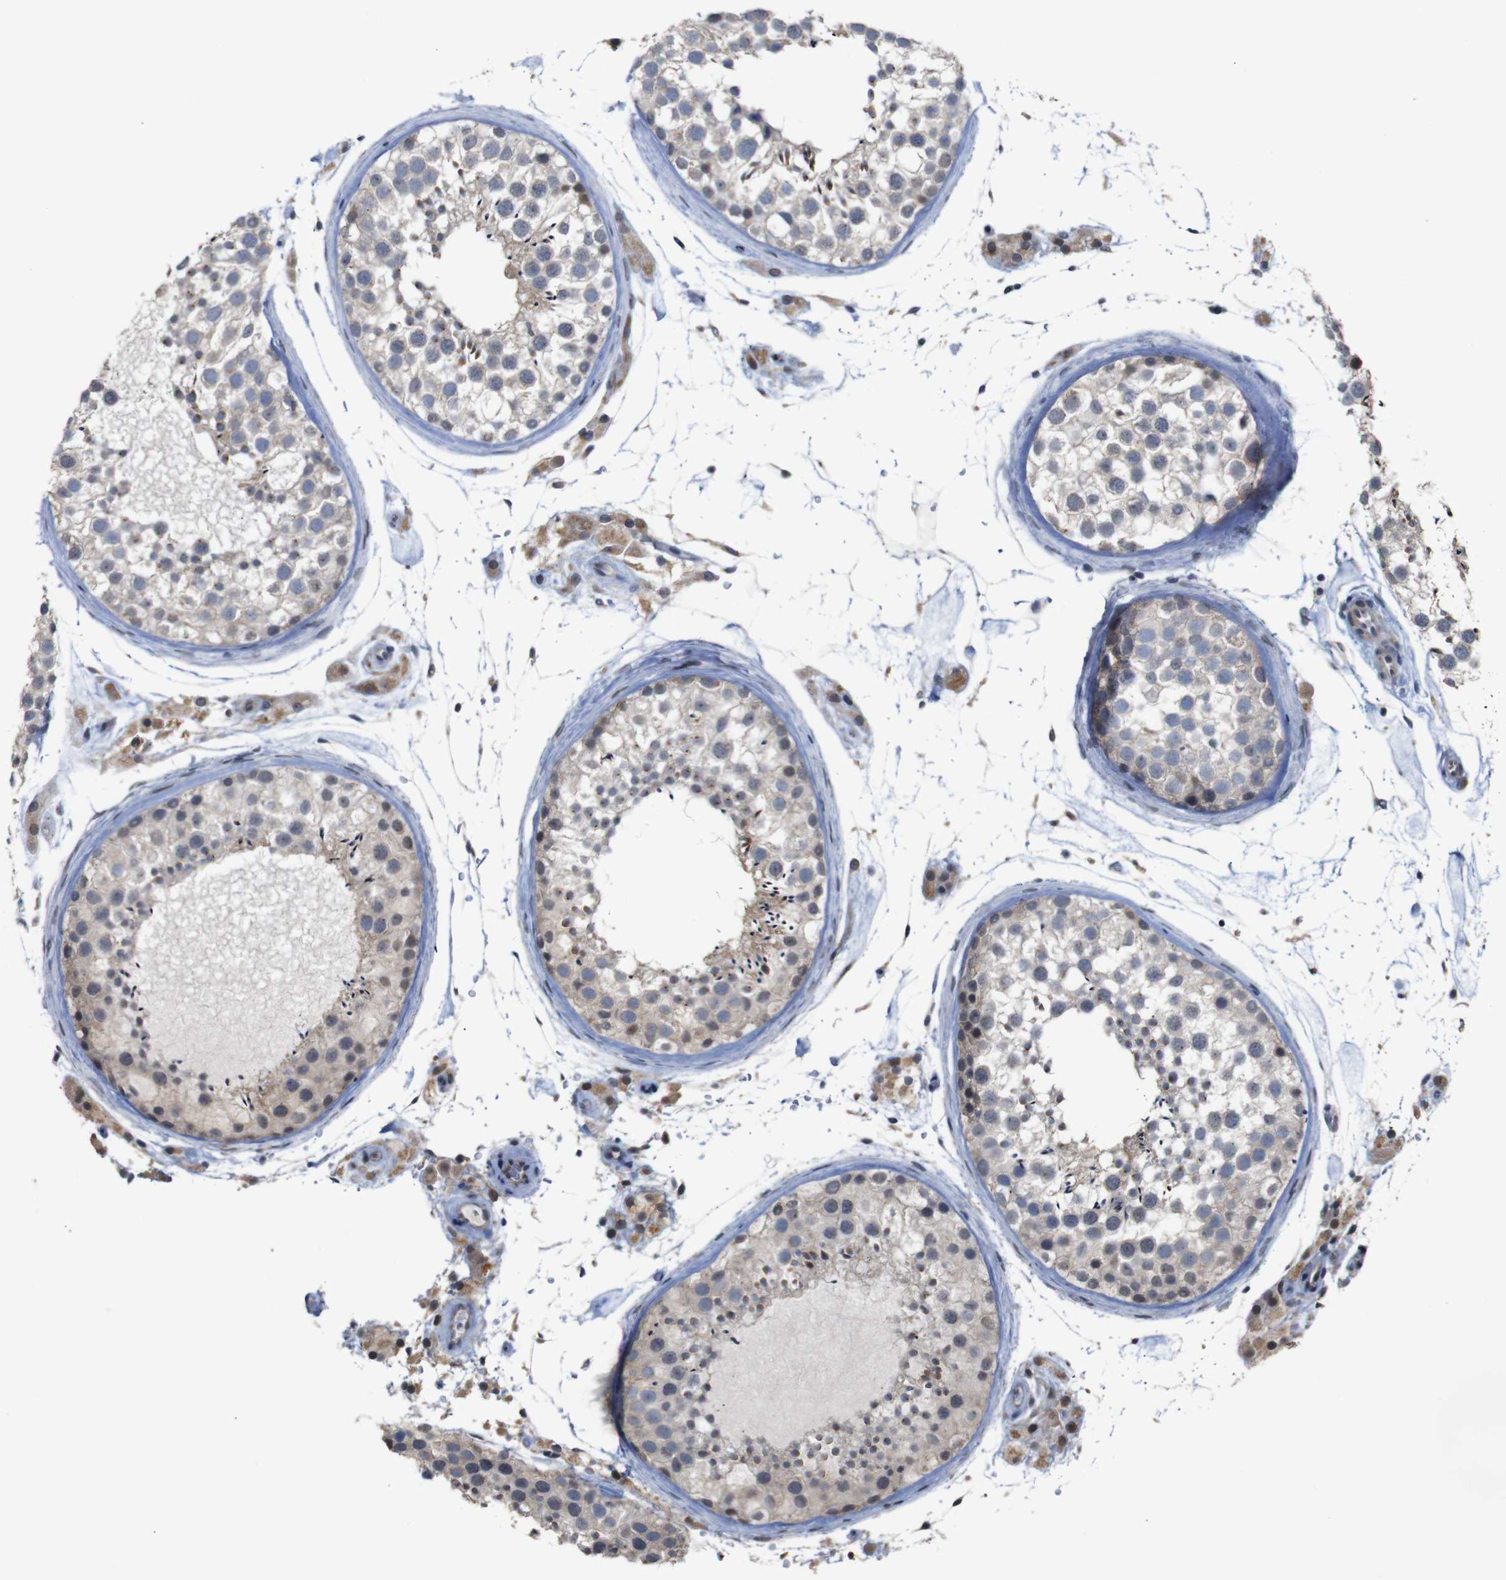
{"staining": {"intensity": "weak", "quantity": "25%-75%", "location": "cytoplasmic/membranous,nuclear"}, "tissue": "testis", "cell_type": "Cells in seminiferous ducts", "image_type": "normal", "snomed": [{"axis": "morphology", "description": "Normal tissue, NOS"}, {"axis": "topography", "description": "Testis"}], "caption": "Protein staining reveals weak cytoplasmic/membranous,nuclear positivity in approximately 25%-75% of cells in seminiferous ducts in unremarkable testis.", "gene": "ATP7B", "patient": {"sex": "male", "age": 46}}